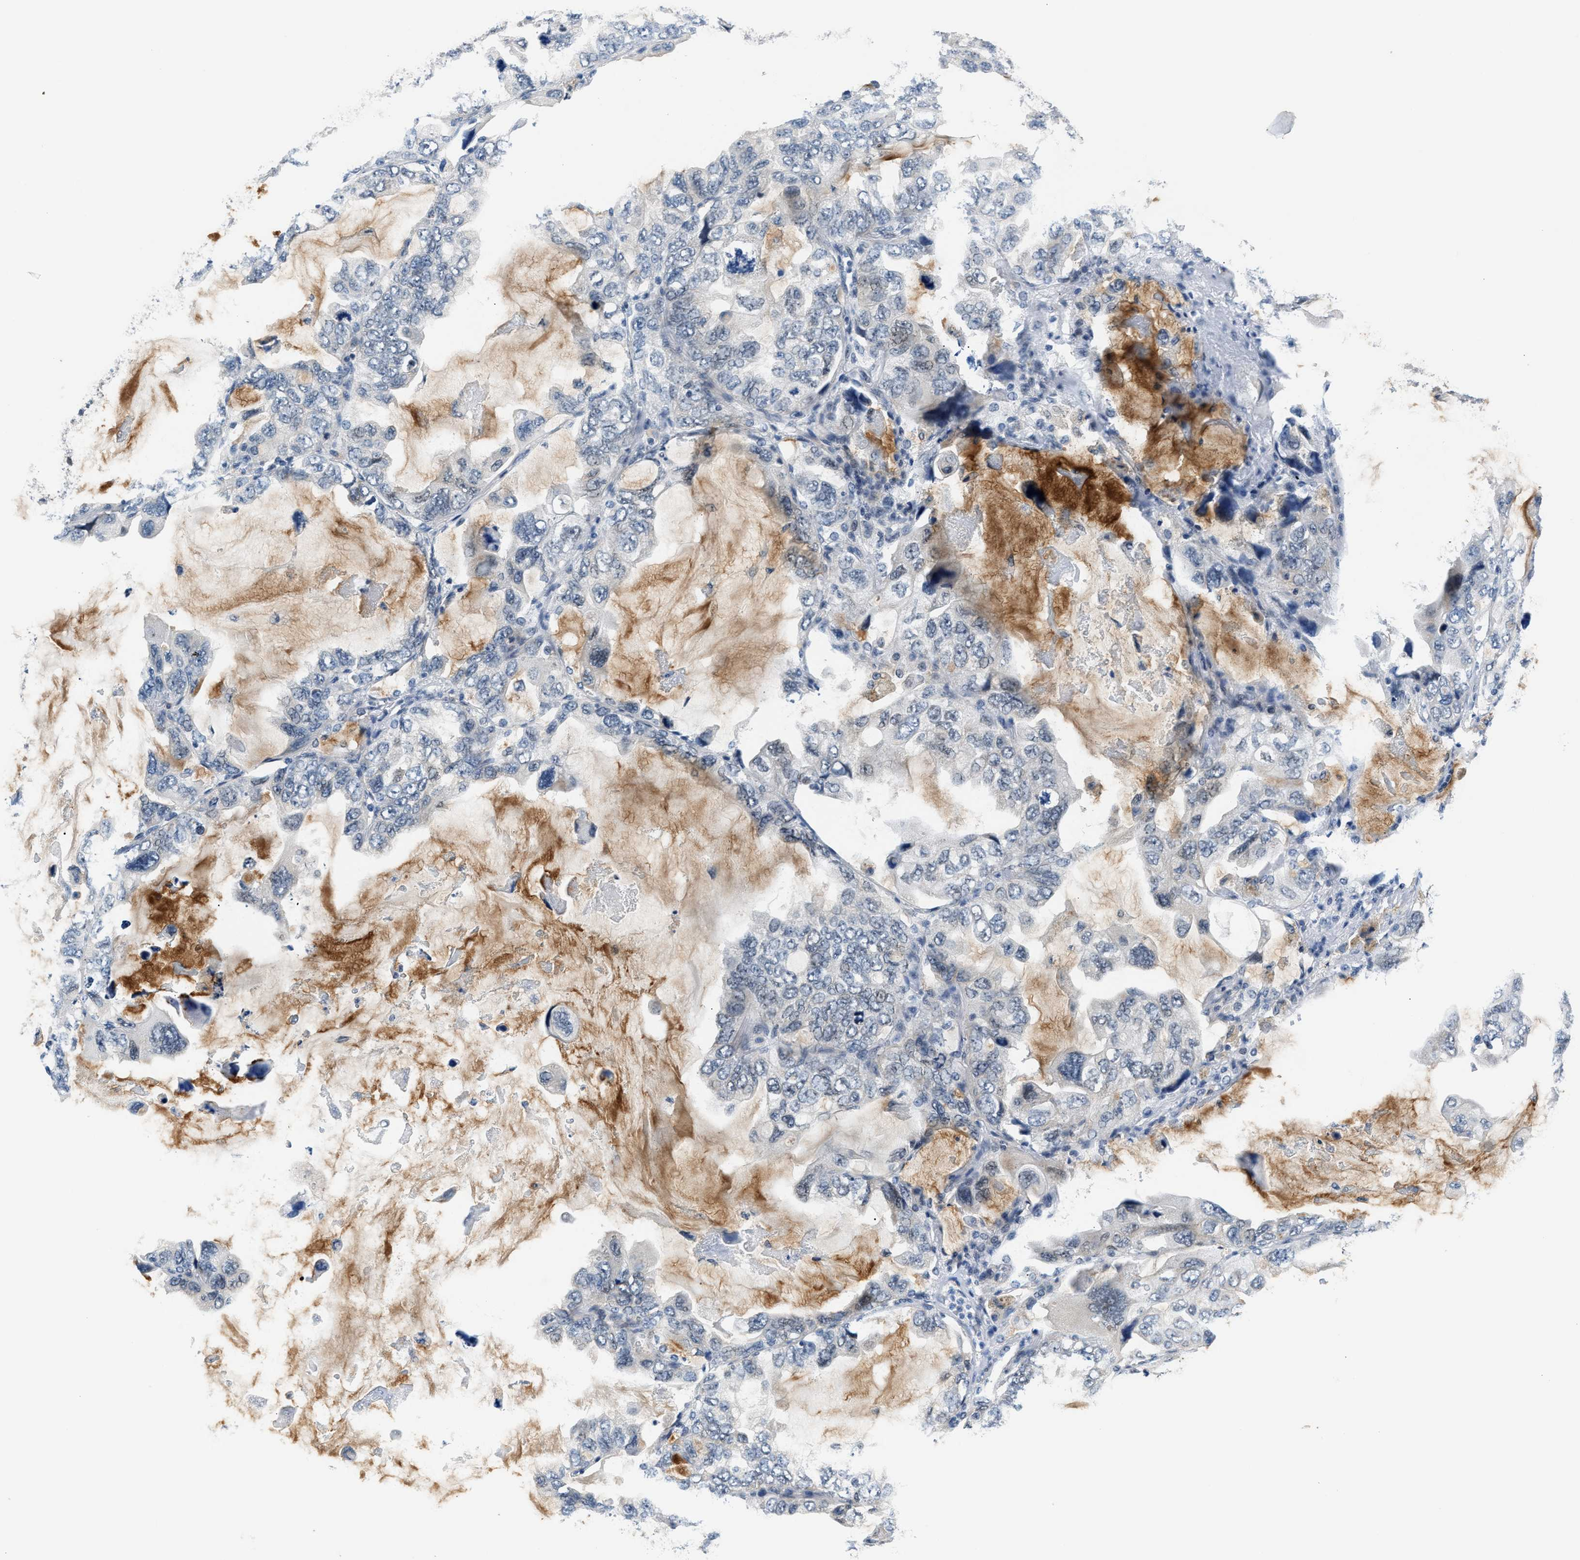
{"staining": {"intensity": "negative", "quantity": "none", "location": "none"}, "tissue": "lung cancer", "cell_type": "Tumor cells", "image_type": "cancer", "snomed": [{"axis": "morphology", "description": "Squamous cell carcinoma, NOS"}, {"axis": "topography", "description": "Lung"}], "caption": "Immunohistochemical staining of human lung cancer displays no significant positivity in tumor cells.", "gene": "PPM1H", "patient": {"sex": "female", "age": 73}}